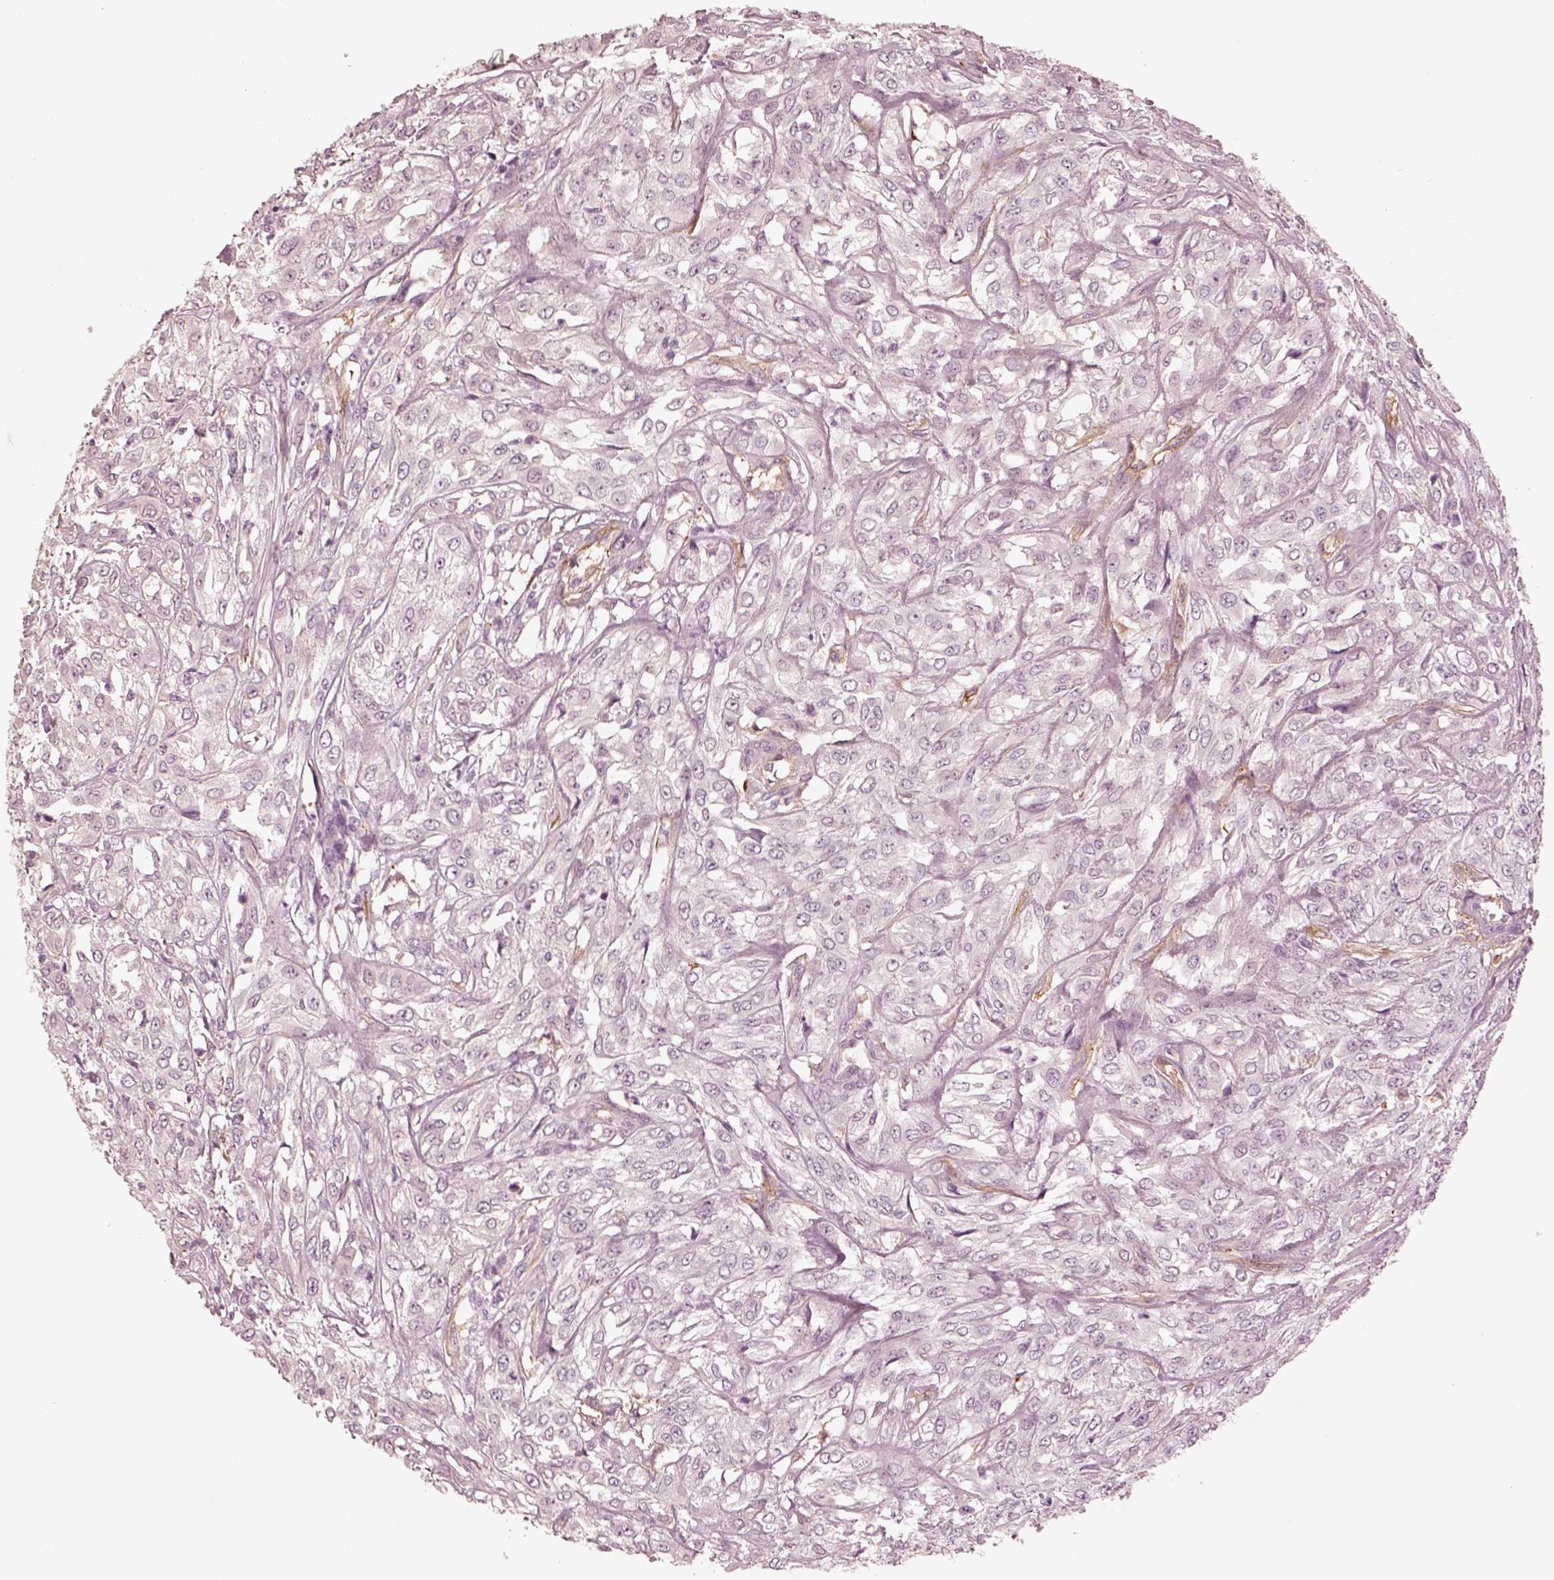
{"staining": {"intensity": "negative", "quantity": "none", "location": "none"}, "tissue": "urothelial cancer", "cell_type": "Tumor cells", "image_type": "cancer", "snomed": [{"axis": "morphology", "description": "Urothelial carcinoma, High grade"}, {"axis": "topography", "description": "Urinary bladder"}], "caption": "IHC micrograph of neoplastic tissue: human urothelial cancer stained with DAB (3,3'-diaminobenzidine) demonstrates no significant protein expression in tumor cells.", "gene": "DNAAF9", "patient": {"sex": "male", "age": 67}}